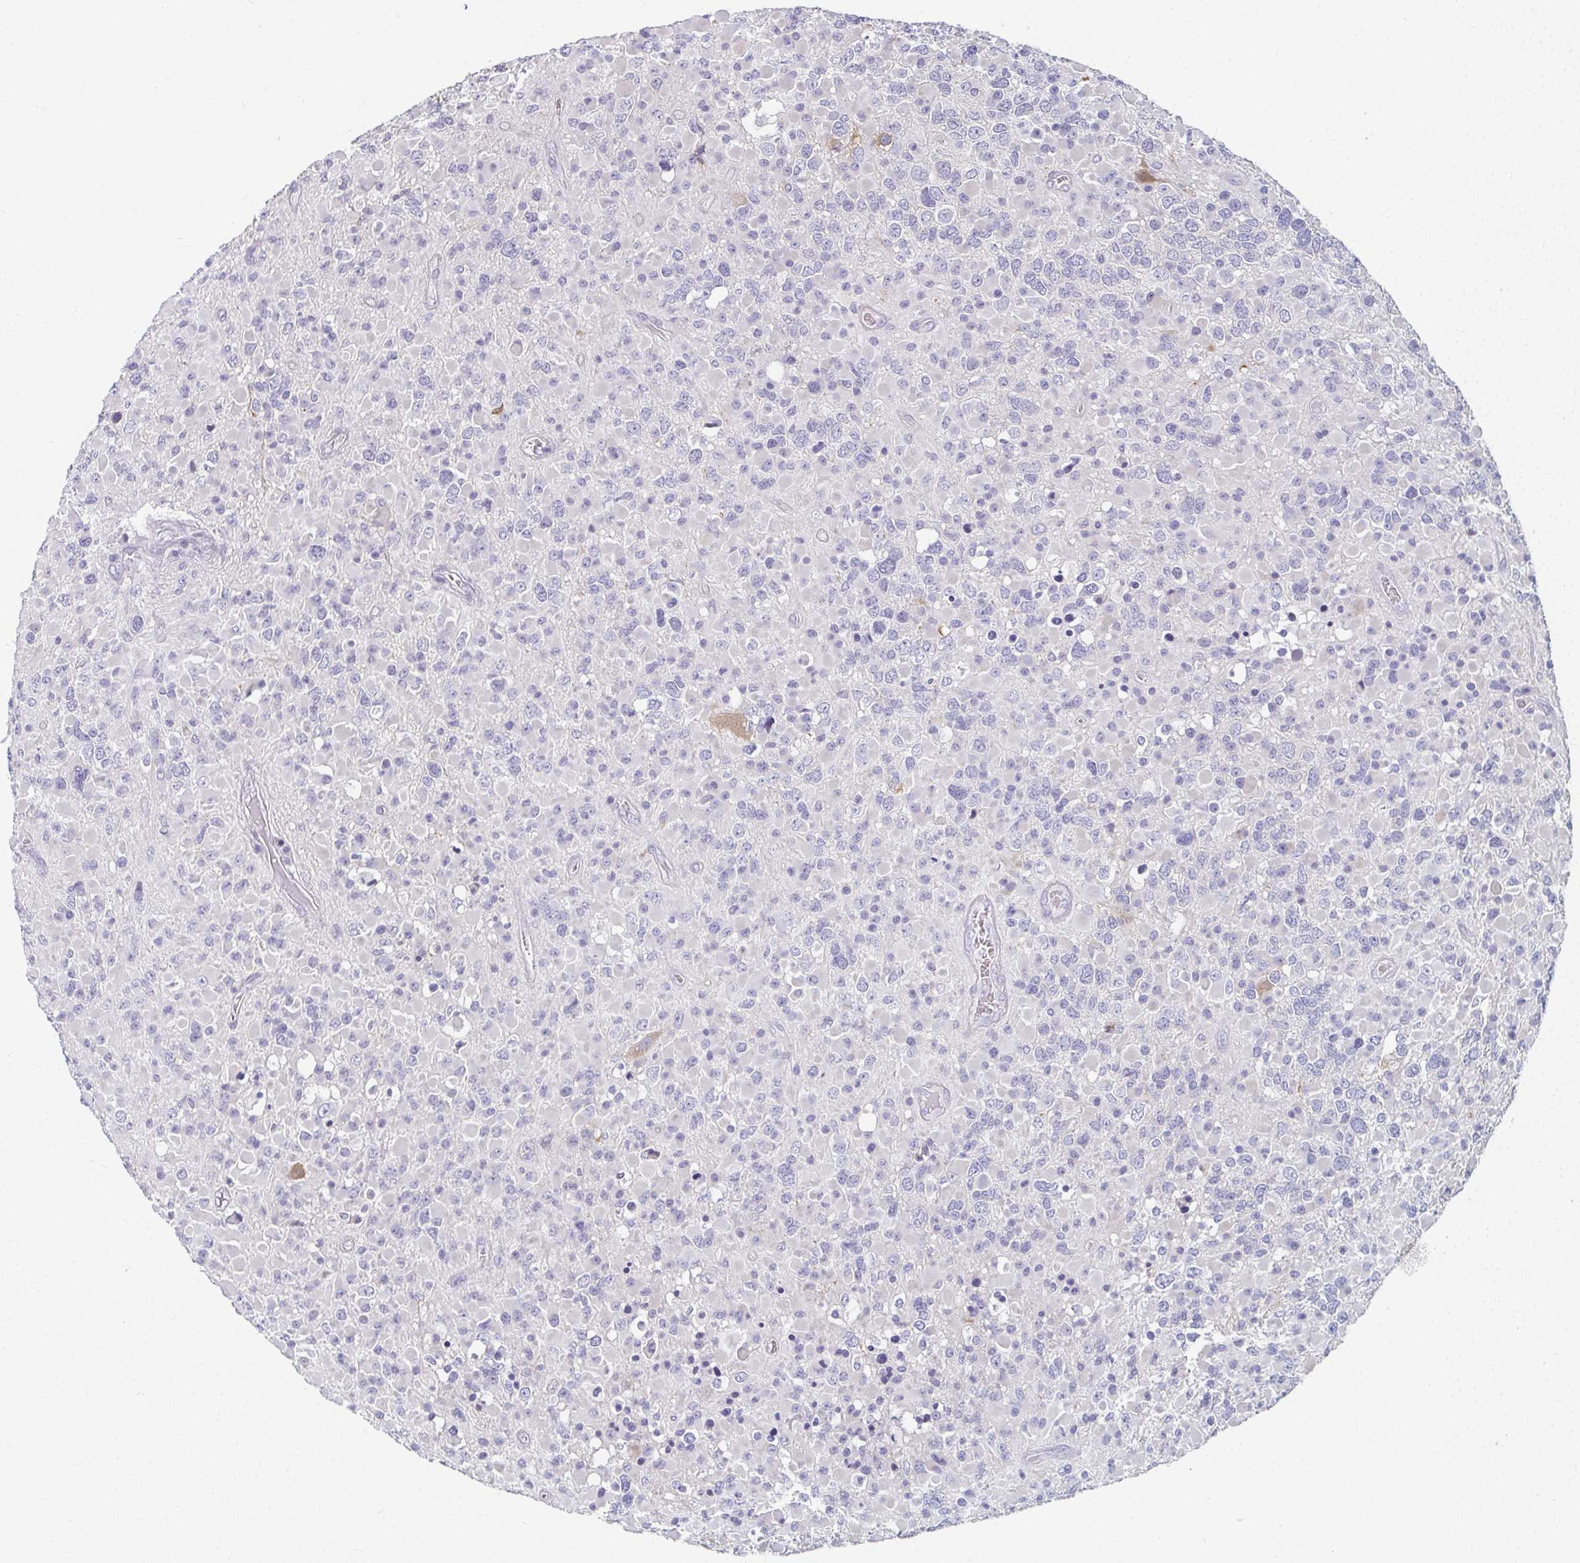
{"staining": {"intensity": "negative", "quantity": "none", "location": "none"}, "tissue": "glioma", "cell_type": "Tumor cells", "image_type": "cancer", "snomed": [{"axis": "morphology", "description": "Glioma, malignant, High grade"}, {"axis": "topography", "description": "Brain"}], "caption": "A micrograph of high-grade glioma (malignant) stained for a protein reveals no brown staining in tumor cells.", "gene": "CAMKV", "patient": {"sex": "female", "age": 40}}